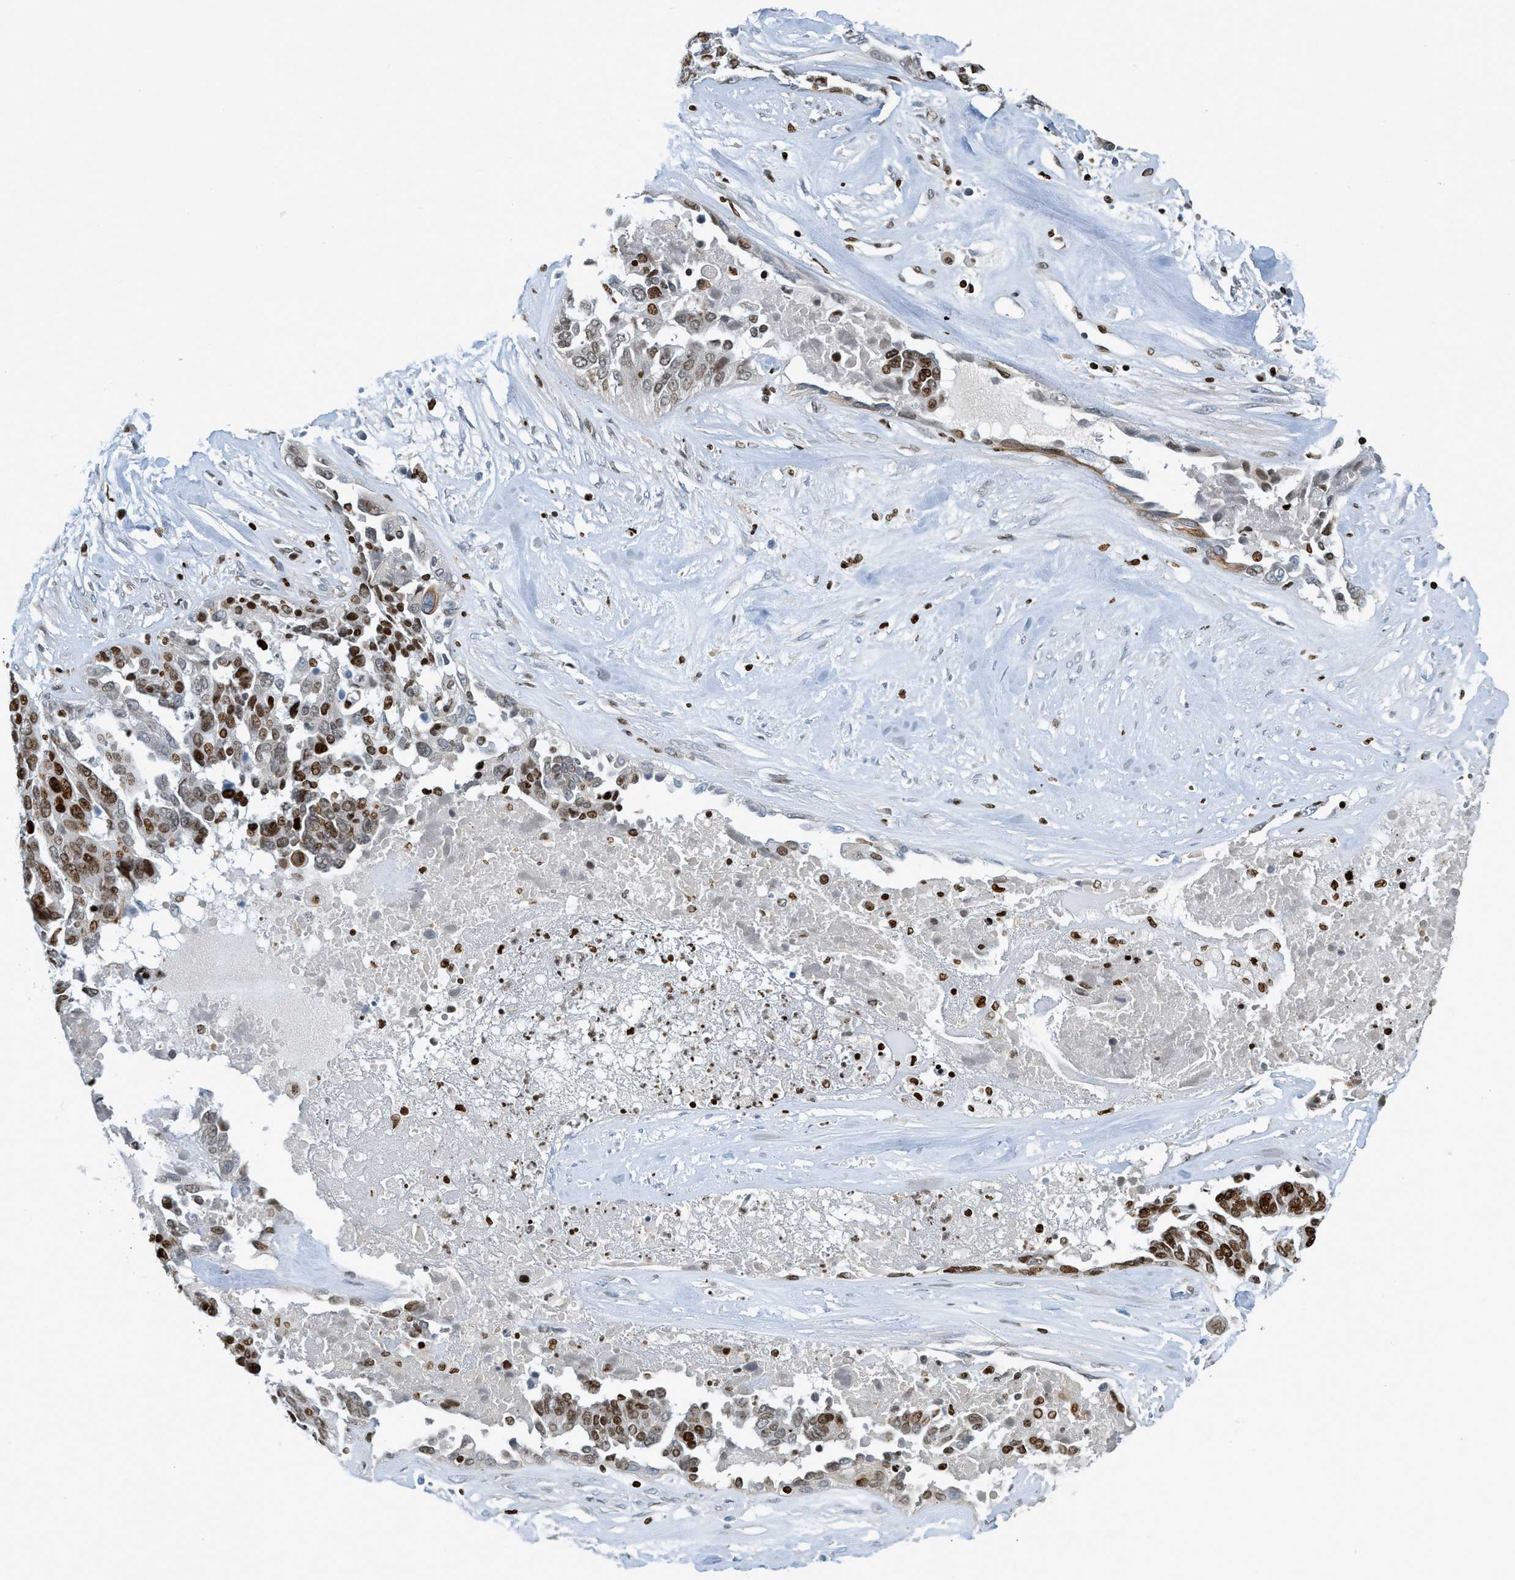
{"staining": {"intensity": "moderate", "quantity": ">75%", "location": "nuclear"}, "tissue": "ovarian cancer", "cell_type": "Tumor cells", "image_type": "cancer", "snomed": [{"axis": "morphology", "description": "Cystadenocarcinoma, serous, NOS"}, {"axis": "topography", "description": "Ovary"}], "caption": "Immunohistochemistry image of neoplastic tissue: human serous cystadenocarcinoma (ovarian) stained using IHC demonstrates medium levels of moderate protein expression localized specifically in the nuclear of tumor cells, appearing as a nuclear brown color.", "gene": "SH3D19", "patient": {"sex": "female", "age": 44}}